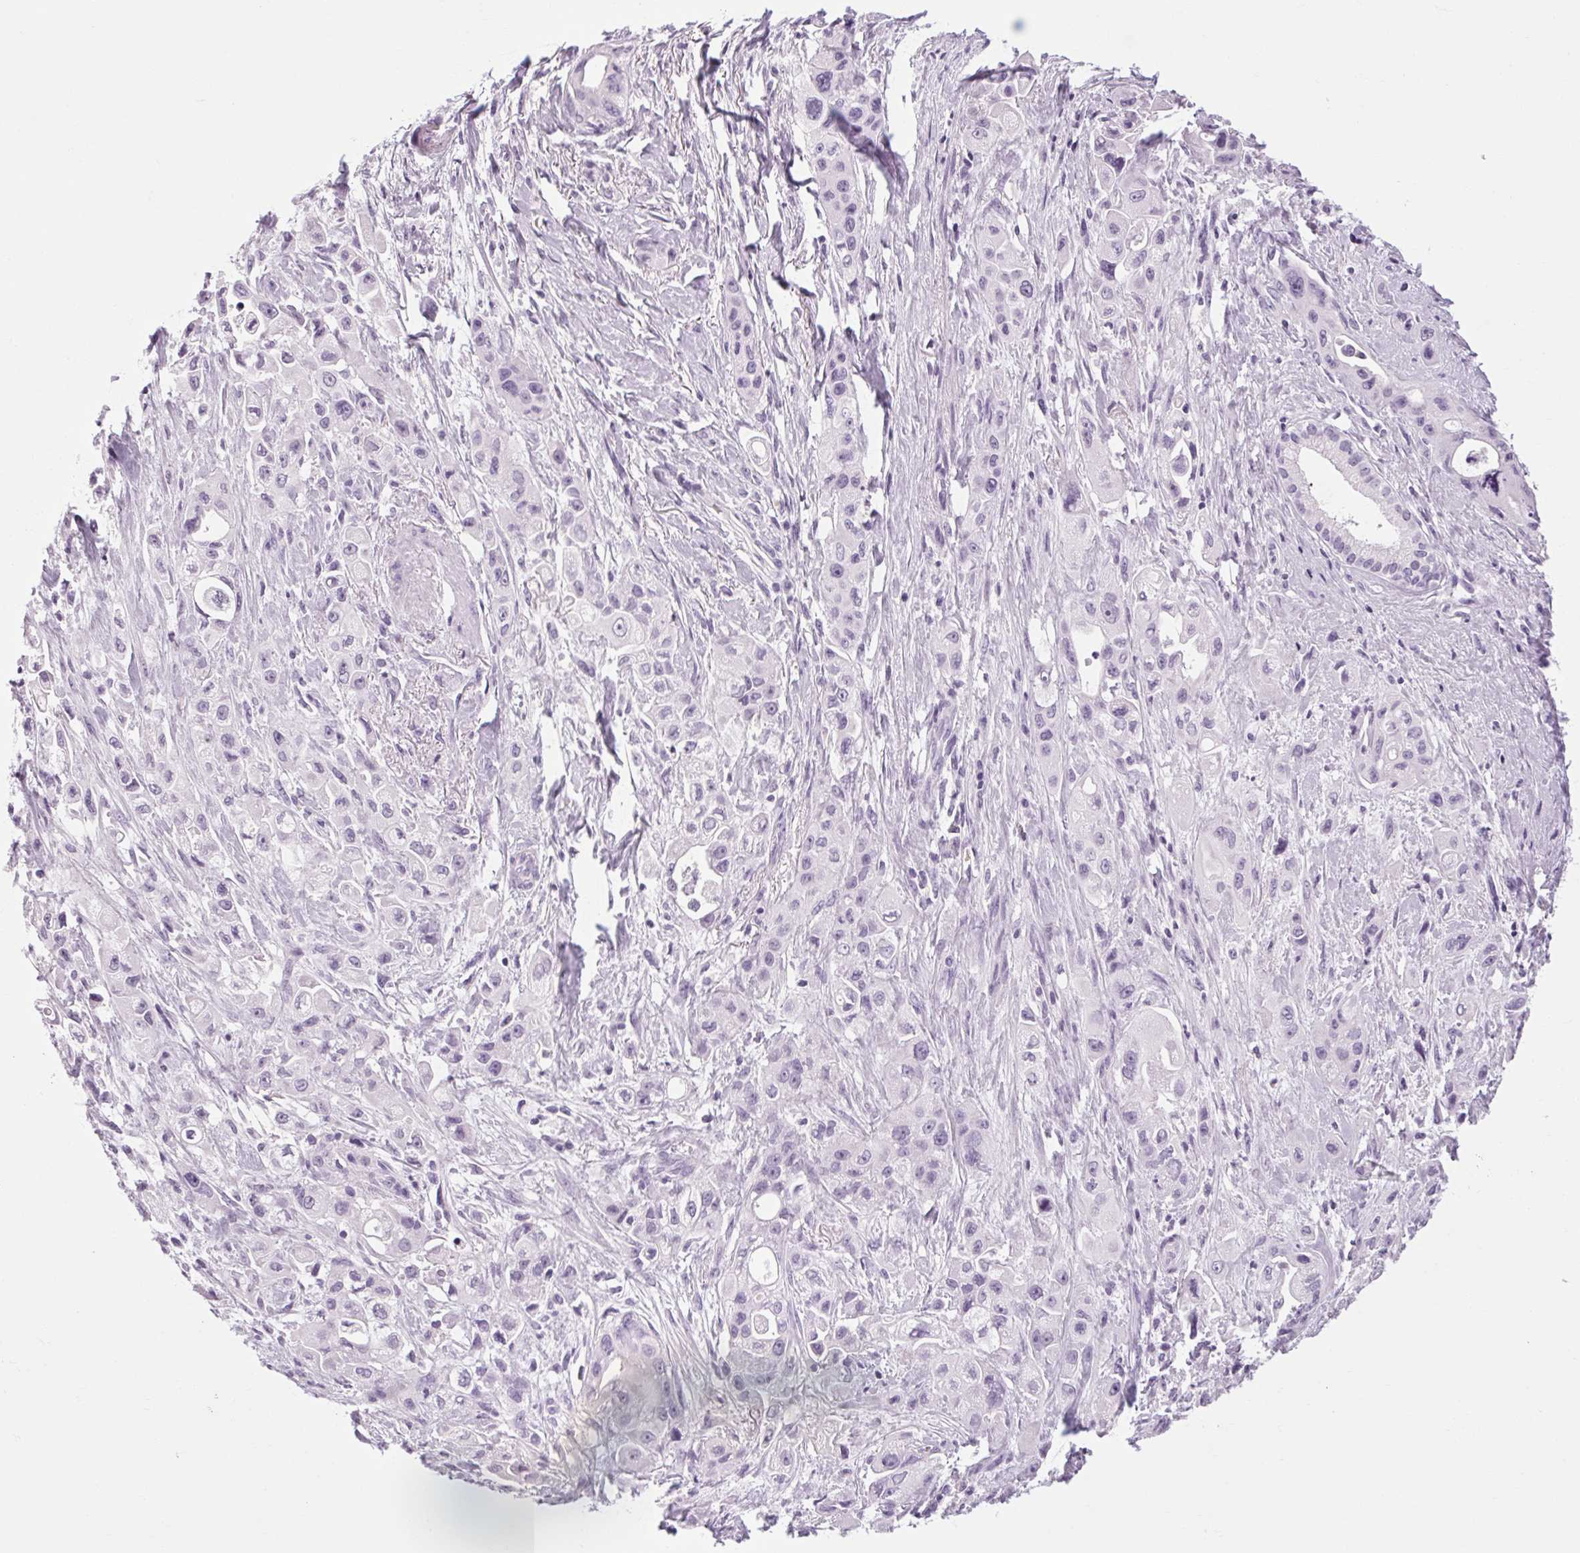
{"staining": {"intensity": "negative", "quantity": "none", "location": "none"}, "tissue": "pancreatic cancer", "cell_type": "Tumor cells", "image_type": "cancer", "snomed": [{"axis": "morphology", "description": "Adenocarcinoma, NOS"}, {"axis": "topography", "description": "Pancreas"}], "caption": "This is an IHC micrograph of pancreatic cancer (adenocarcinoma). There is no staining in tumor cells.", "gene": "POMC", "patient": {"sex": "female", "age": 66}}